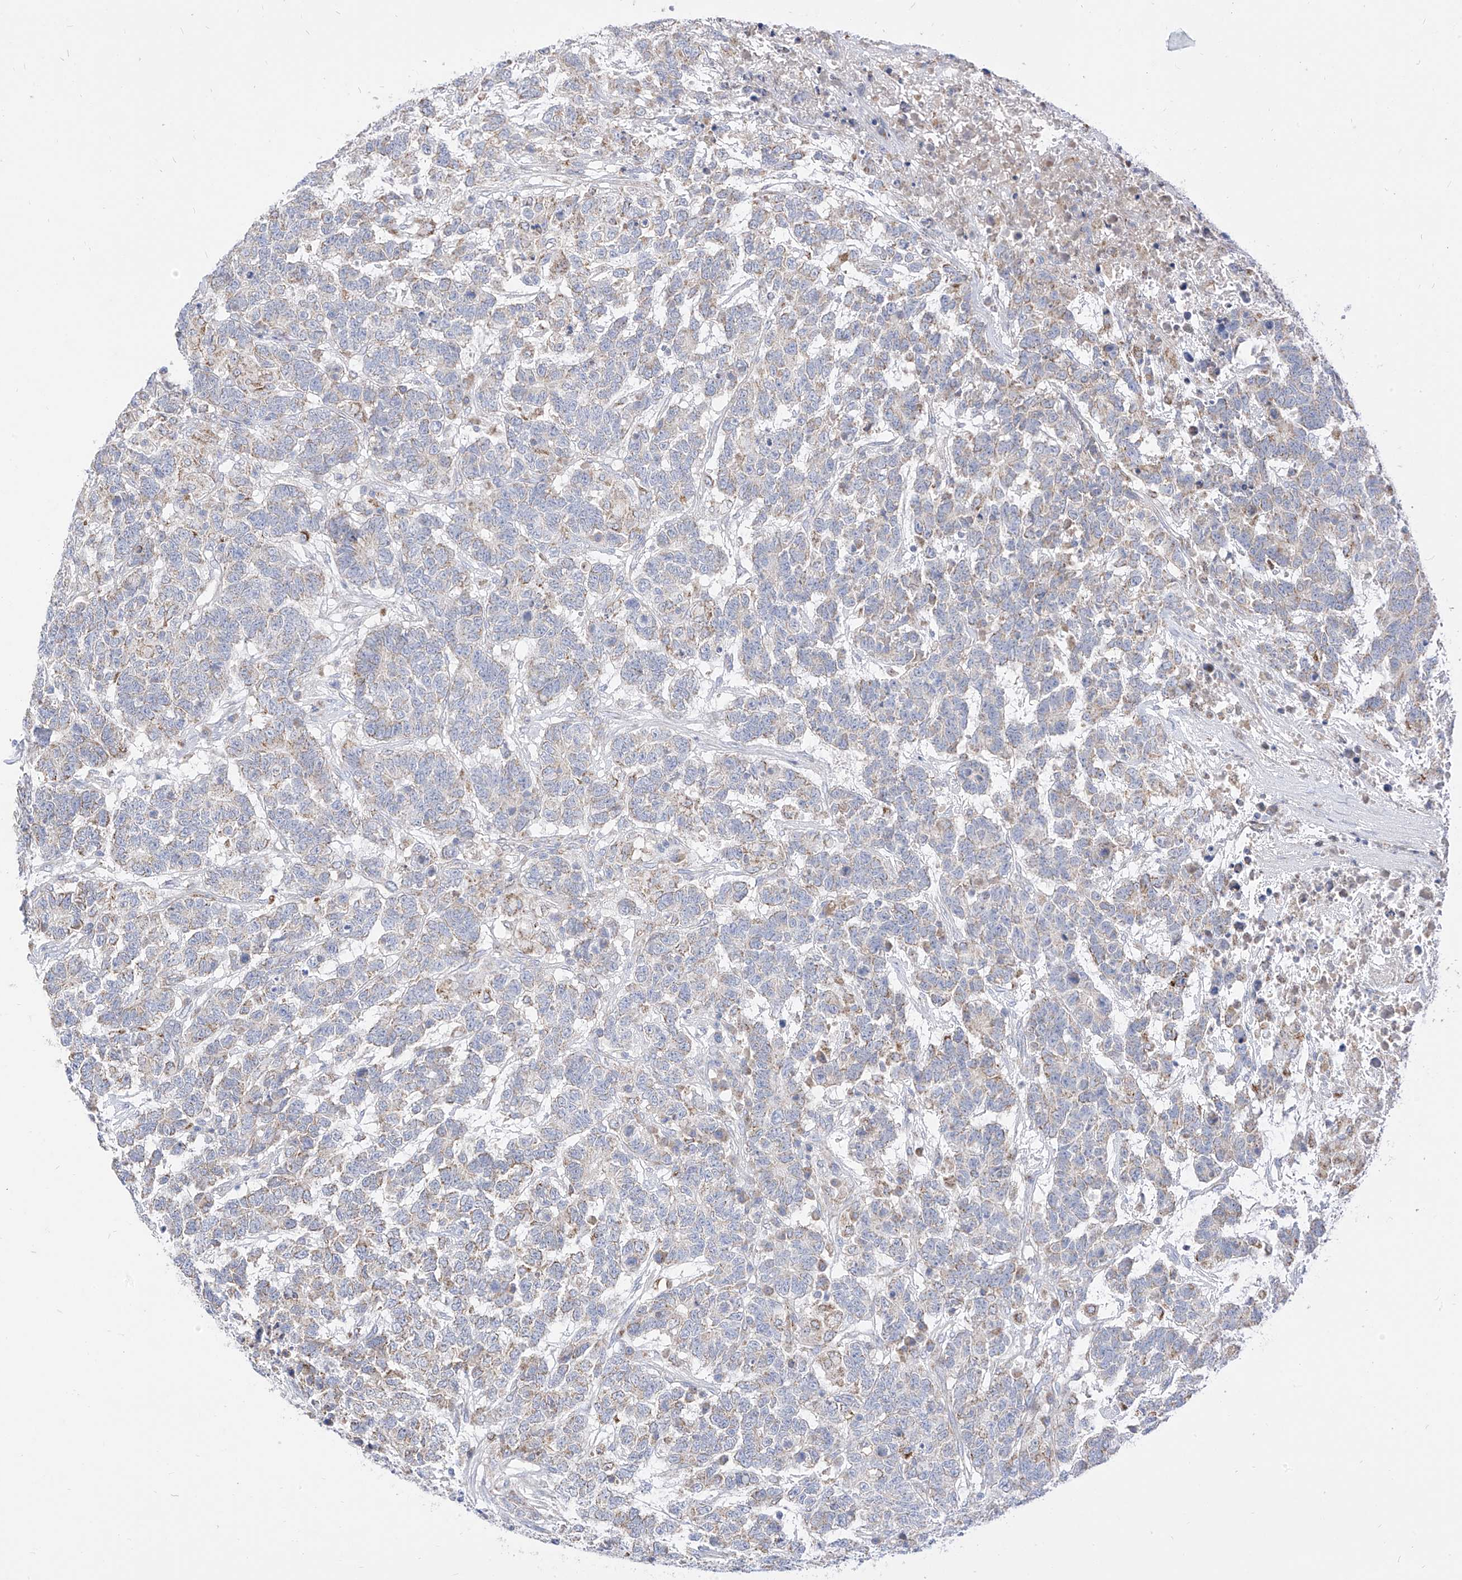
{"staining": {"intensity": "weak", "quantity": "<25%", "location": "cytoplasmic/membranous"}, "tissue": "testis cancer", "cell_type": "Tumor cells", "image_type": "cancer", "snomed": [{"axis": "morphology", "description": "Carcinoma, Embryonal, NOS"}, {"axis": "topography", "description": "Testis"}], "caption": "This is a photomicrograph of immunohistochemistry staining of testis embryonal carcinoma, which shows no positivity in tumor cells.", "gene": "RASA2", "patient": {"sex": "male", "age": 26}}